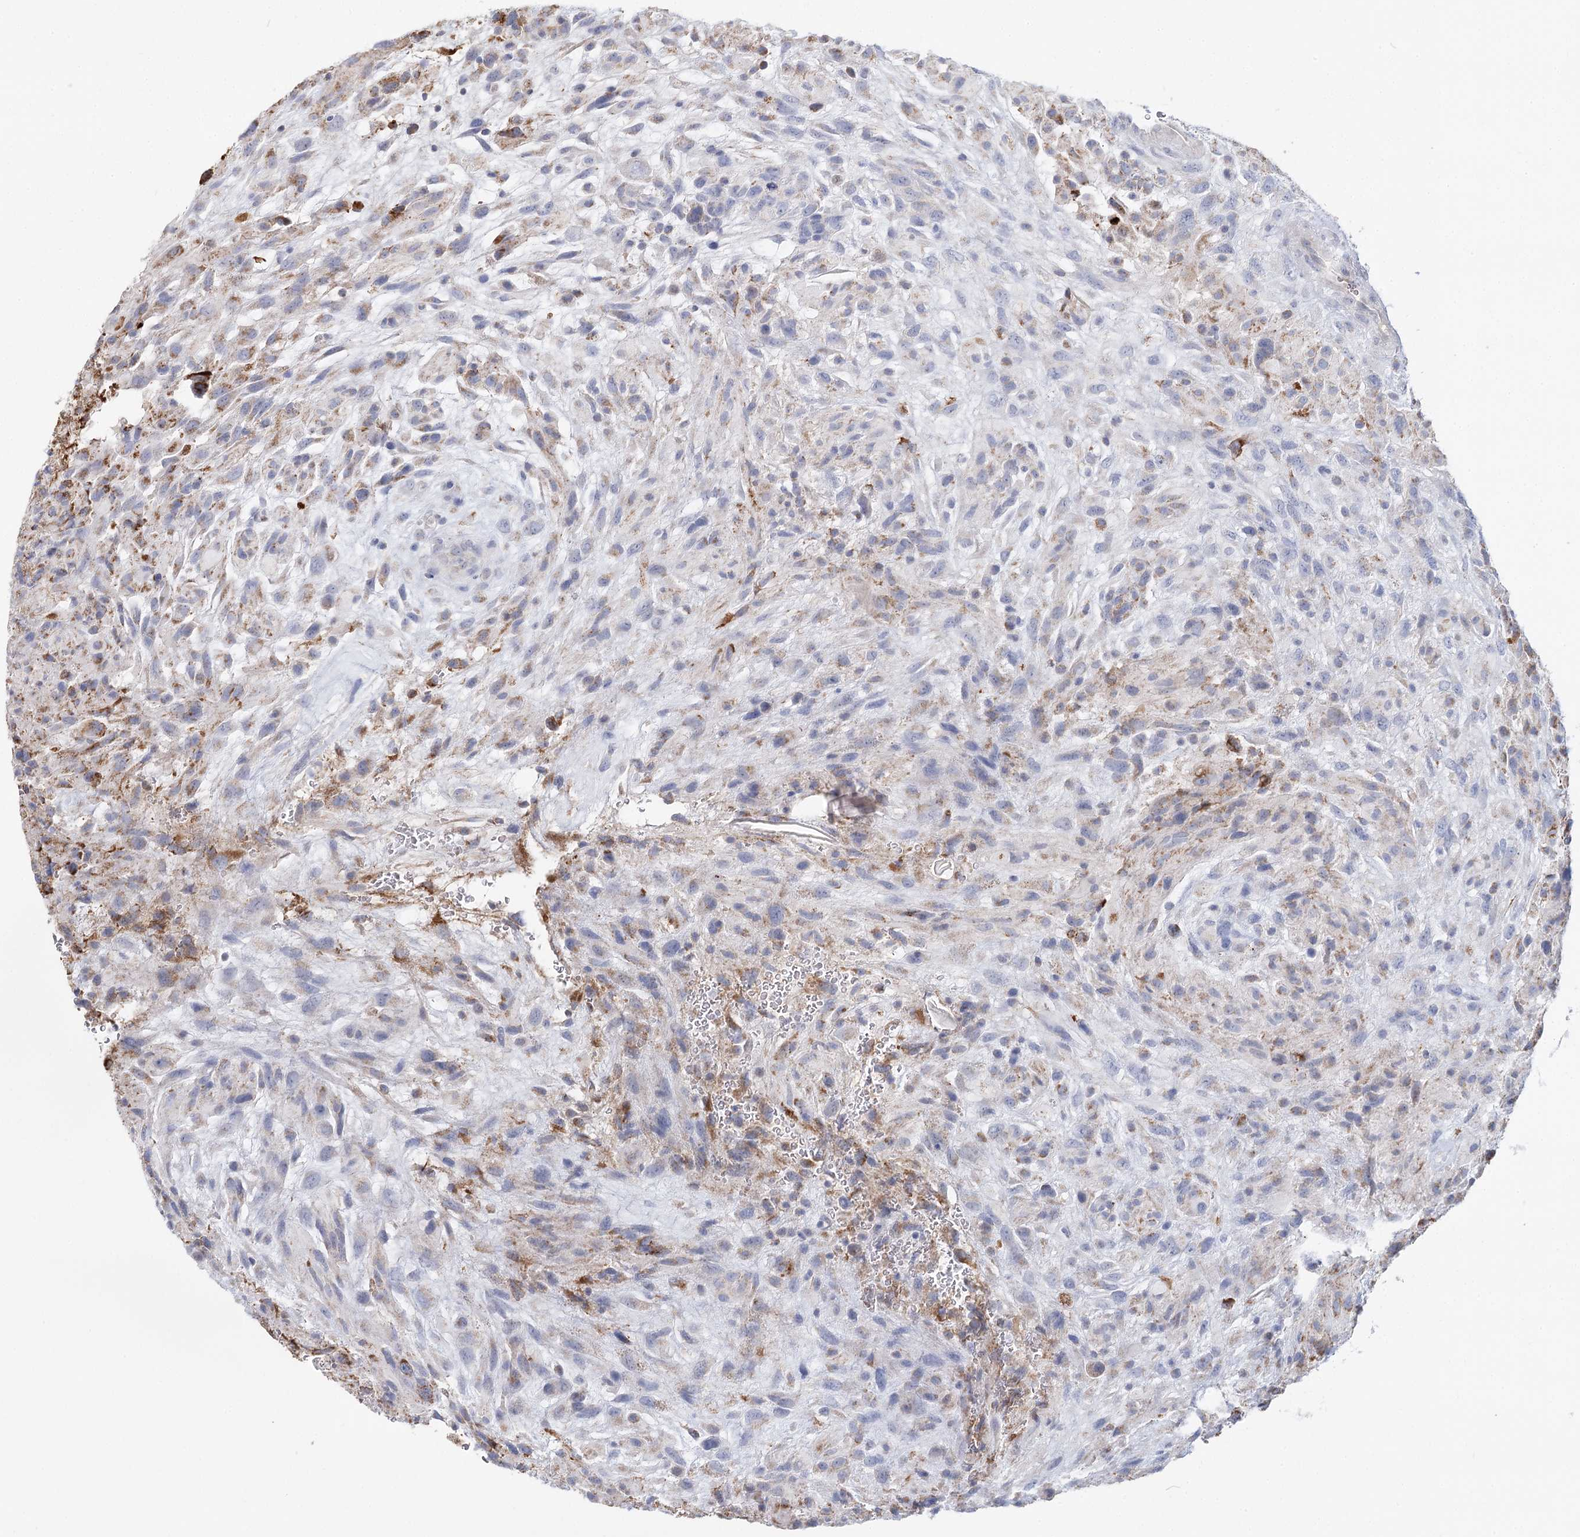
{"staining": {"intensity": "weak", "quantity": "<25%", "location": "cytoplasmic/membranous"}, "tissue": "glioma", "cell_type": "Tumor cells", "image_type": "cancer", "snomed": [{"axis": "morphology", "description": "Glioma, malignant, High grade"}, {"axis": "topography", "description": "Brain"}], "caption": "Malignant high-grade glioma was stained to show a protein in brown. There is no significant positivity in tumor cells. Nuclei are stained in blue.", "gene": "ARHGAP44", "patient": {"sex": "male", "age": 61}}